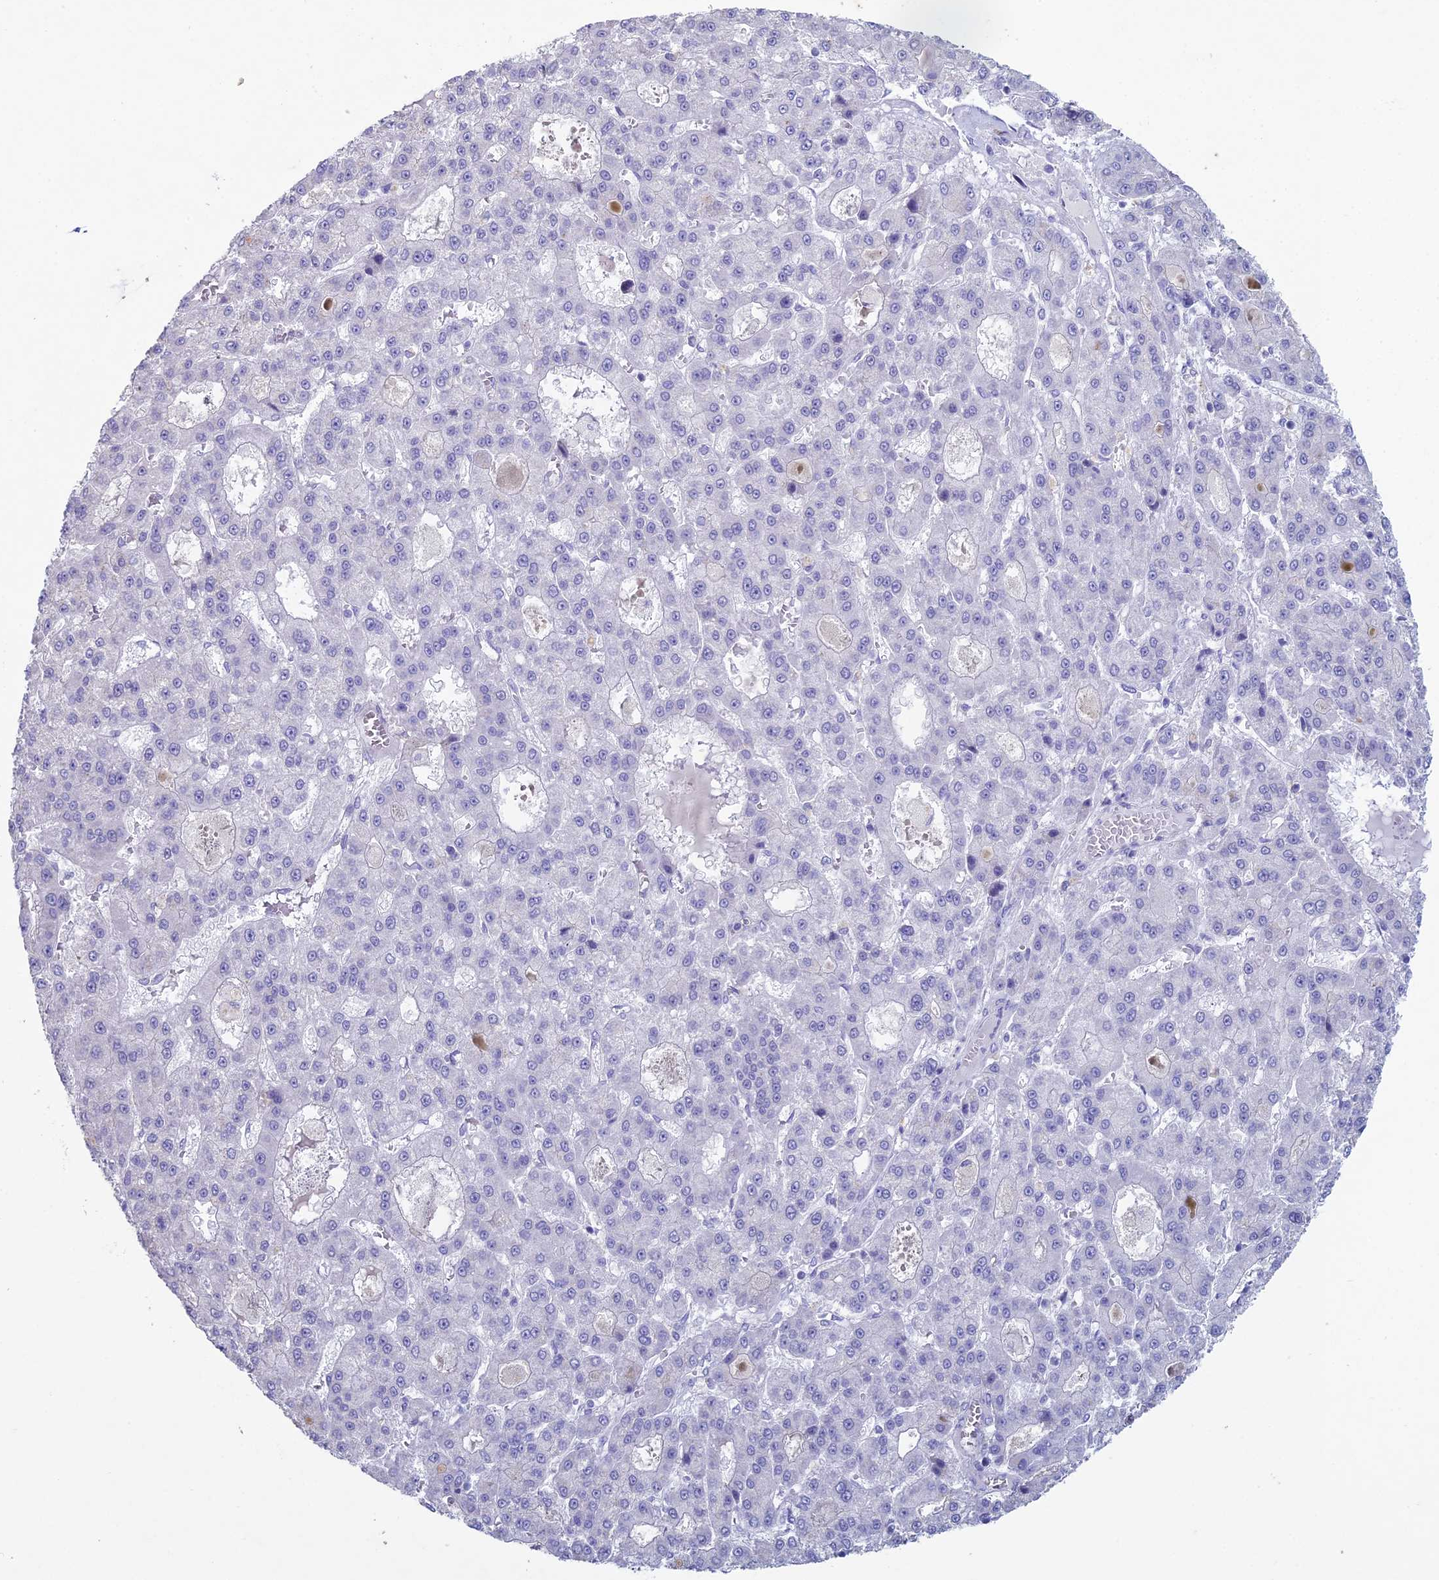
{"staining": {"intensity": "negative", "quantity": "none", "location": "none"}, "tissue": "liver cancer", "cell_type": "Tumor cells", "image_type": "cancer", "snomed": [{"axis": "morphology", "description": "Carcinoma, Hepatocellular, NOS"}, {"axis": "topography", "description": "Liver"}], "caption": "Immunohistochemistry histopathology image of neoplastic tissue: human liver cancer stained with DAB (3,3'-diaminobenzidine) reveals no significant protein expression in tumor cells.", "gene": "NCAM1", "patient": {"sex": "male", "age": 70}}